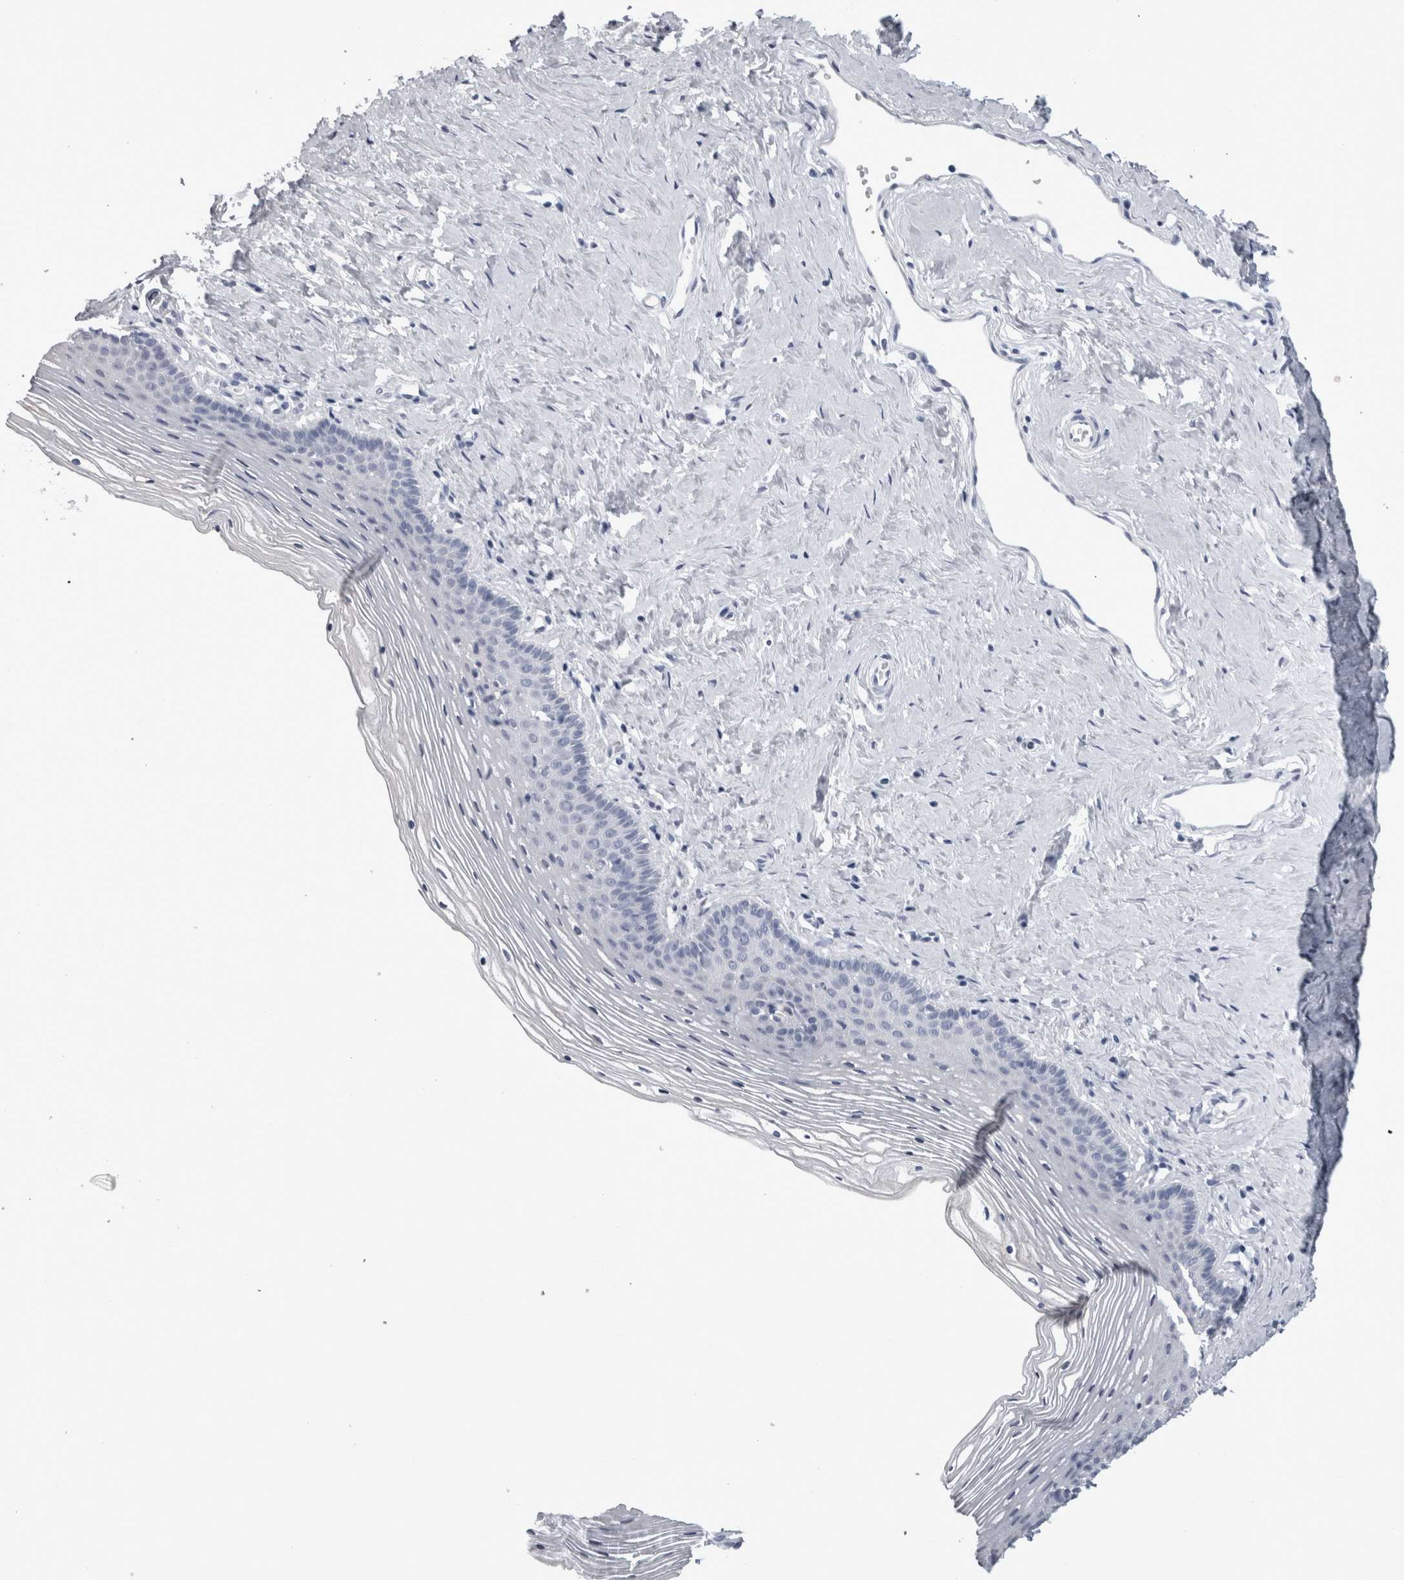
{"staining": {"intensity": "negative", "quantity": "none", "location": "none"}, "tissue": "vagina", "cell_type": "Squamous epithelial cells", "image_type": "normal", "snomed": [{"axis": "morphology", "description": "Normal tissue, NOS"}, {"axis": "topography", "description": "Vagina"}], "caption": "Immunohistochemistry (IHC) of unremarkable human vagina displays no positivity in squamous epithelial cells.", "gene": "ALDH8A1", "patient": {"sex": "female", "age": 32}}